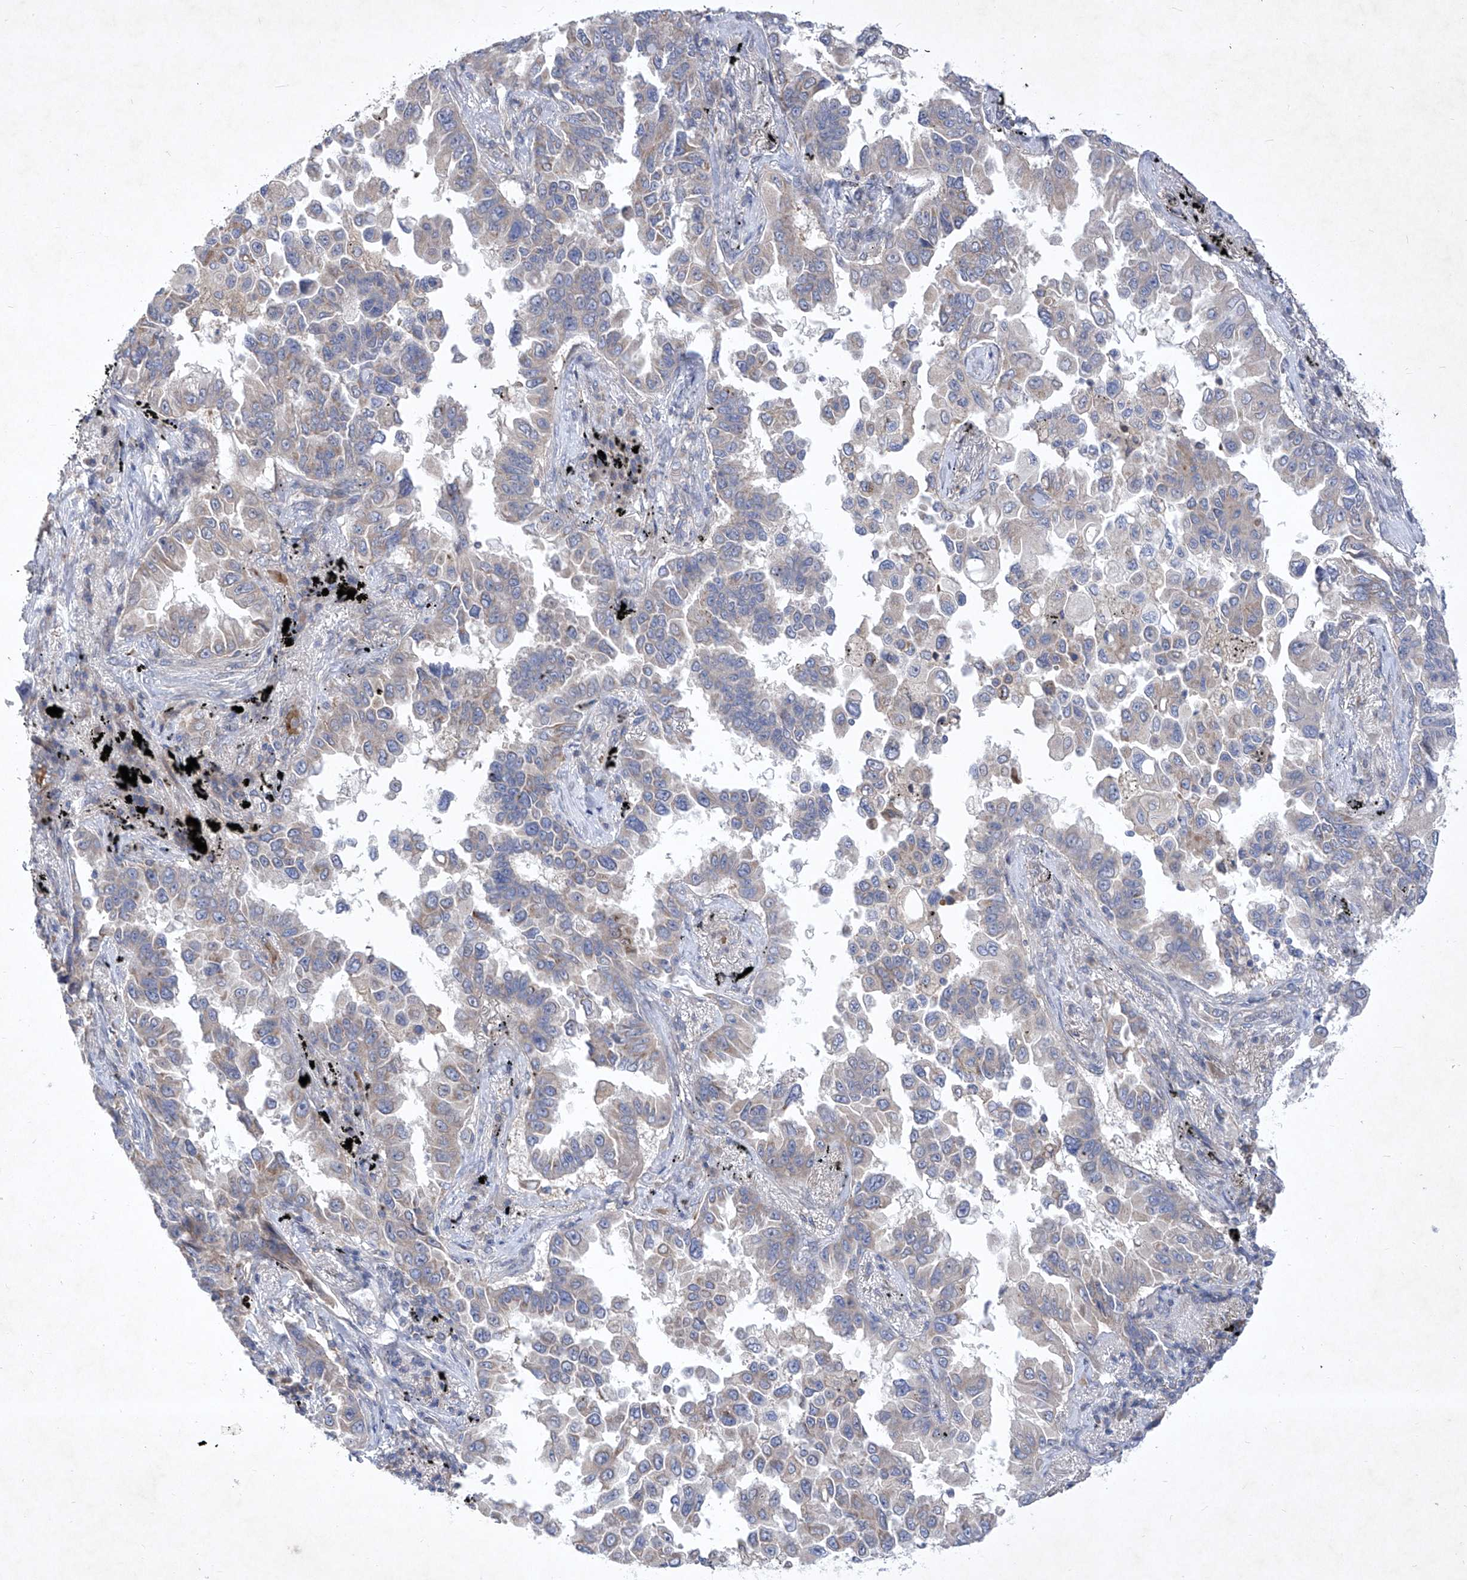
{"staining": {"intensity": "negative", "quantity": "none", "location": "none"}, "tissue": "lung cancer", "cell_type": "Tumor cells", "image_type": "cancer", "snomed": [{"axis": "morphology", "description": "Adenocarcinoma, NOS"}, {"axis": "topography", "description": "Lung"}], "caption": "The photomicrograph reveals no significant expression in tumor cells of lung cancer (adenocarcinoma).", "gene": "COQ3", "patient": {"sex": "female", "age": 67}}